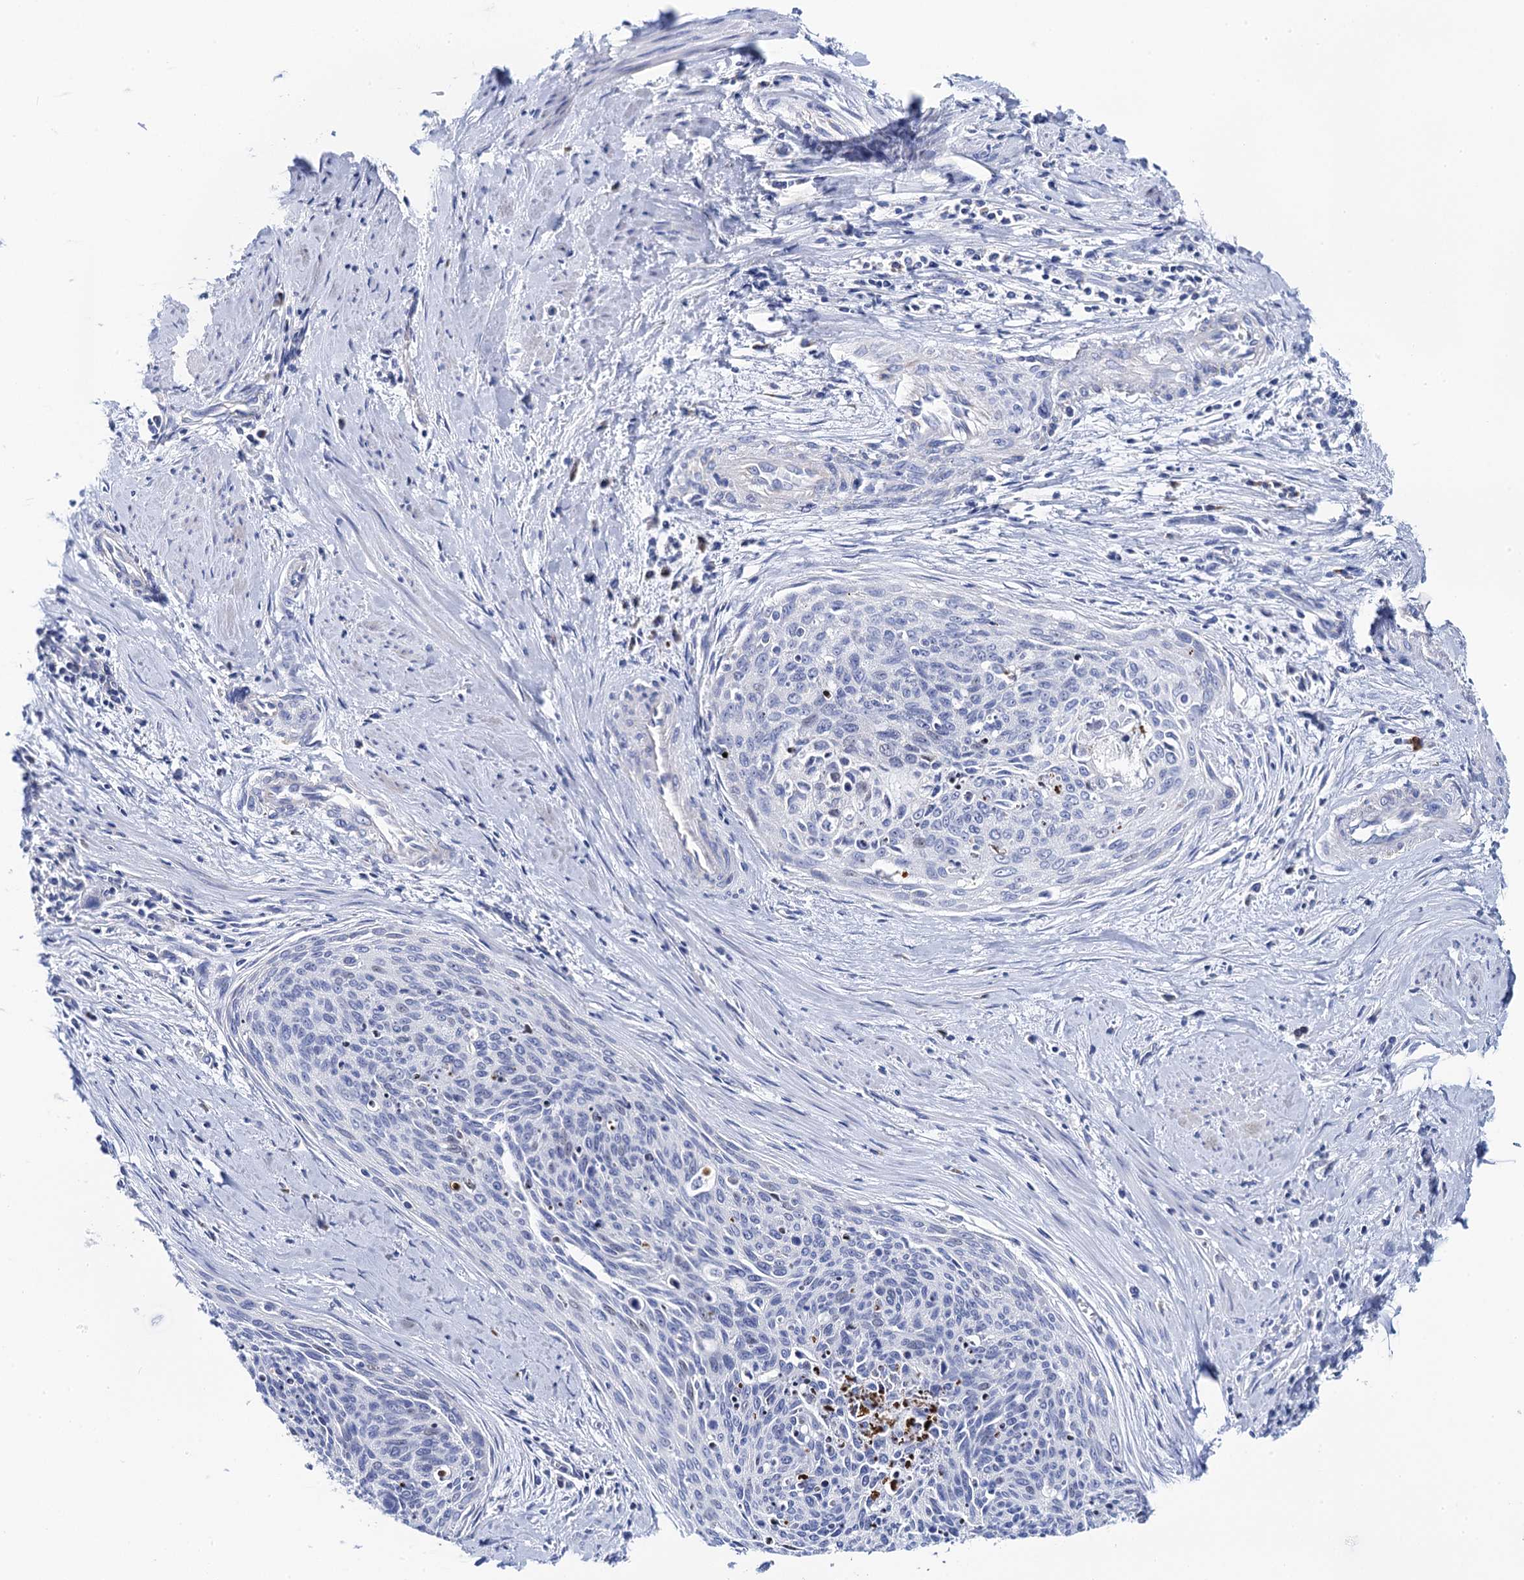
{"staining": {"intensity": "negative", "quantity": "none", "location": "none"}, "tissue": "cervical cancer", "cell_type": "Tumor cells", "image_type": "cancer", "snomed": [{"axis": "morphology", "description": "Squamous cell carcinoma, NOS"}, {"axis": "topography", "description": "Cervix"}], "caption": "Human squamous cell carcinoma (cervical) stained for a protein using immunohistochemistry (IHC) exhibits no expression in tumor cells.", "gene": "ACADSB", "patient": {"sex": "female", "age": 55}}